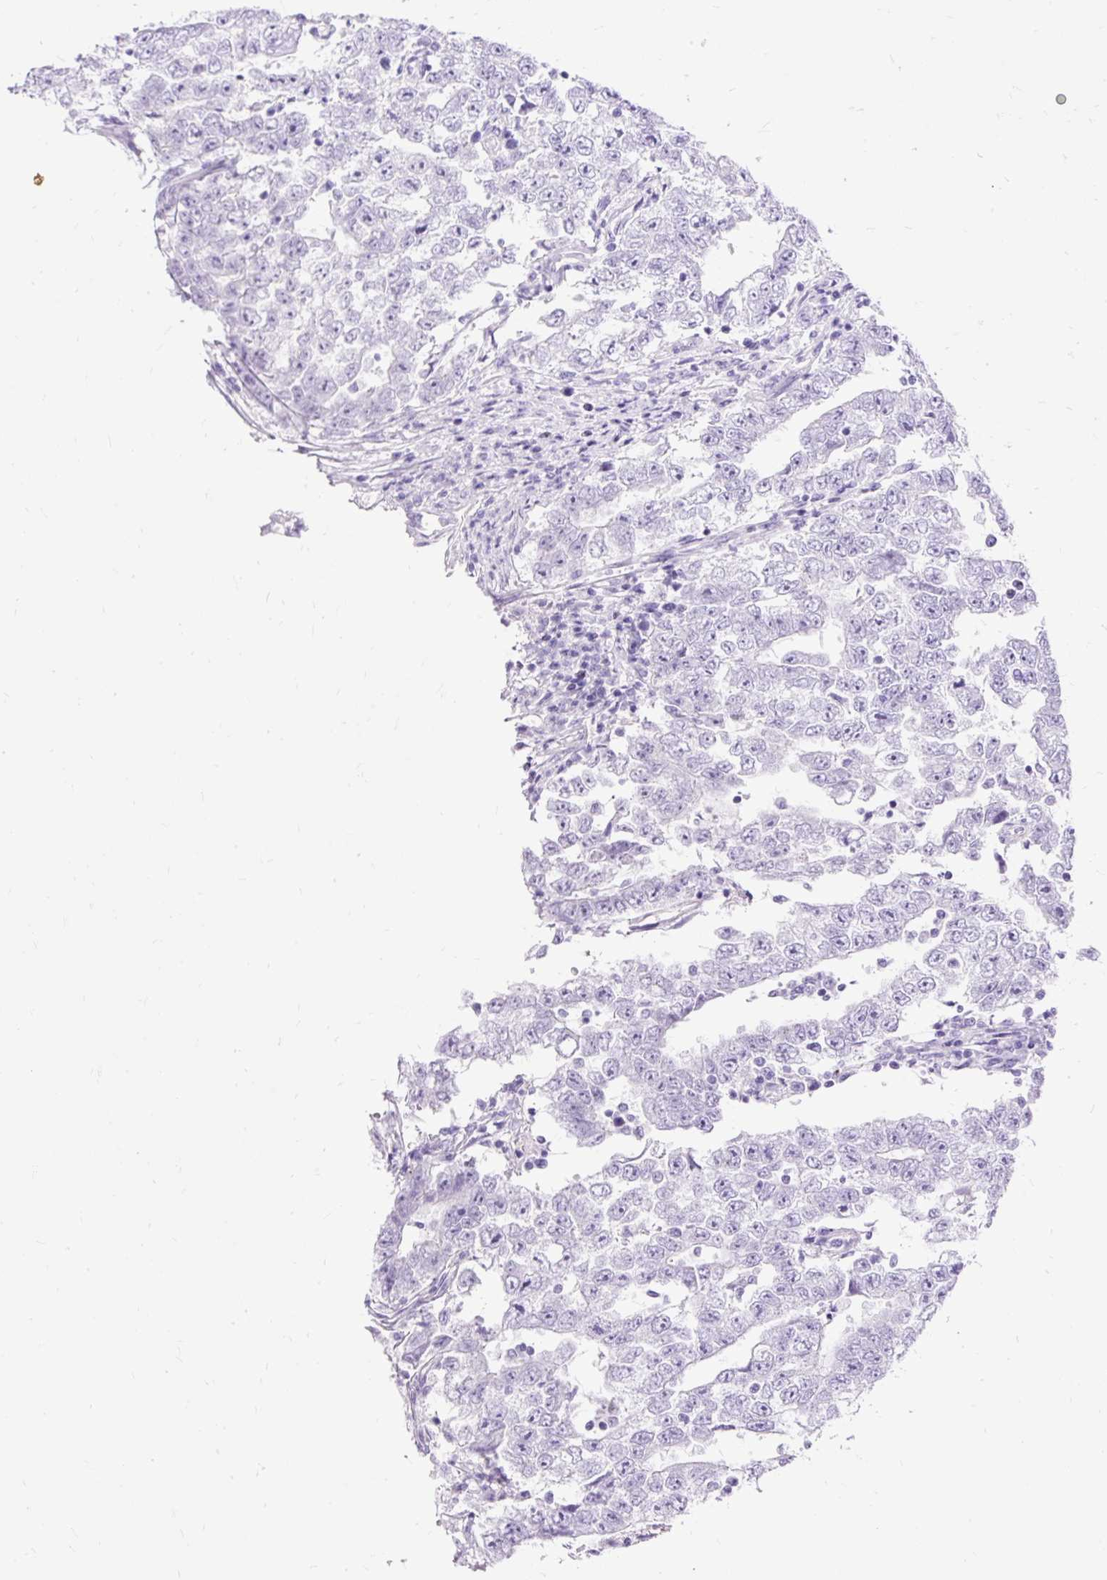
{"staining": {"intensity": "negative", "quantity": "none", "location": "none"}, "tissue": "testis cancer", "cell_type": "Tumor cells", "image_type": "cancer", "snomed": [{"axis": "morphology", "description": "Carcinoma, Embryonal, NOS"}, {"axis": "topography", "description": "Testis"}], "caption": "Immunohistochemical staining of human testis cancer (embryonal carcinoma) displays no significant positivity in tumor cells.", "gene": "HEY1", "patient": {"sex": "male", "age": 25}}